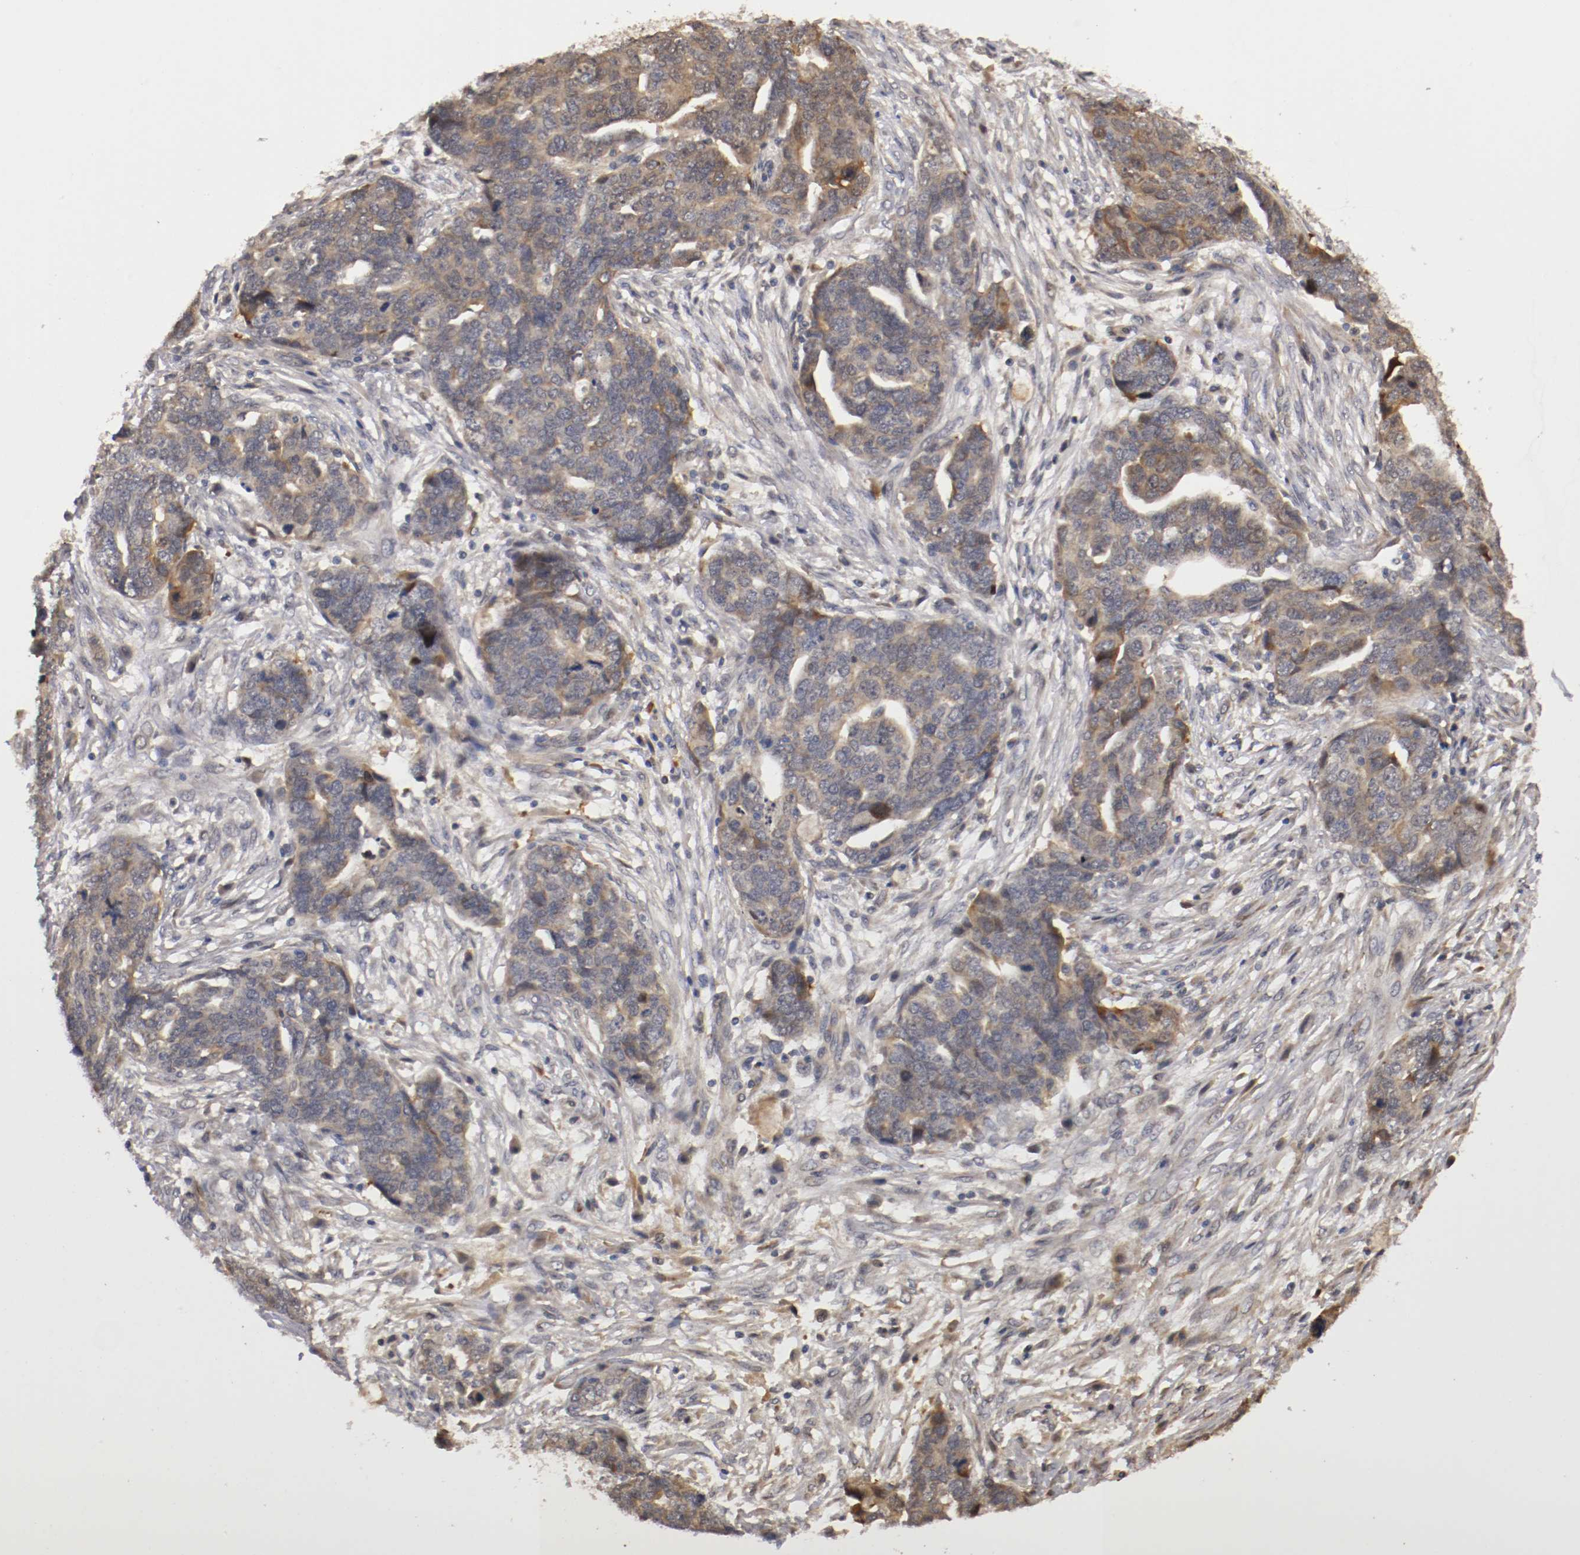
{"staining": {"intensity": "weak", "quantity": "25%-75%", "location": "cytoplasmic/membranous"}, "tissue": "ovarian cancer", "cell_type": "Tumor cells", "image_type": "cancer", "snomed": [{"axis": "morphology", "description": "Normal tissue, NOS"}, {"axis": "morphology", "description": "Cystadenocarcinoma, serous, NOS"}, {"axis": "topography", "description": "Fallopian tube"}, {"axis": "topography", "description": "Ovary"}], "caption": "A brown stain shows weak cytoplasmic/membranous positivity of a protein in ovarian cancer tumor cells.", "gene": "TNFRSF1B", "patient": {"sex": "female", "age": 56}}